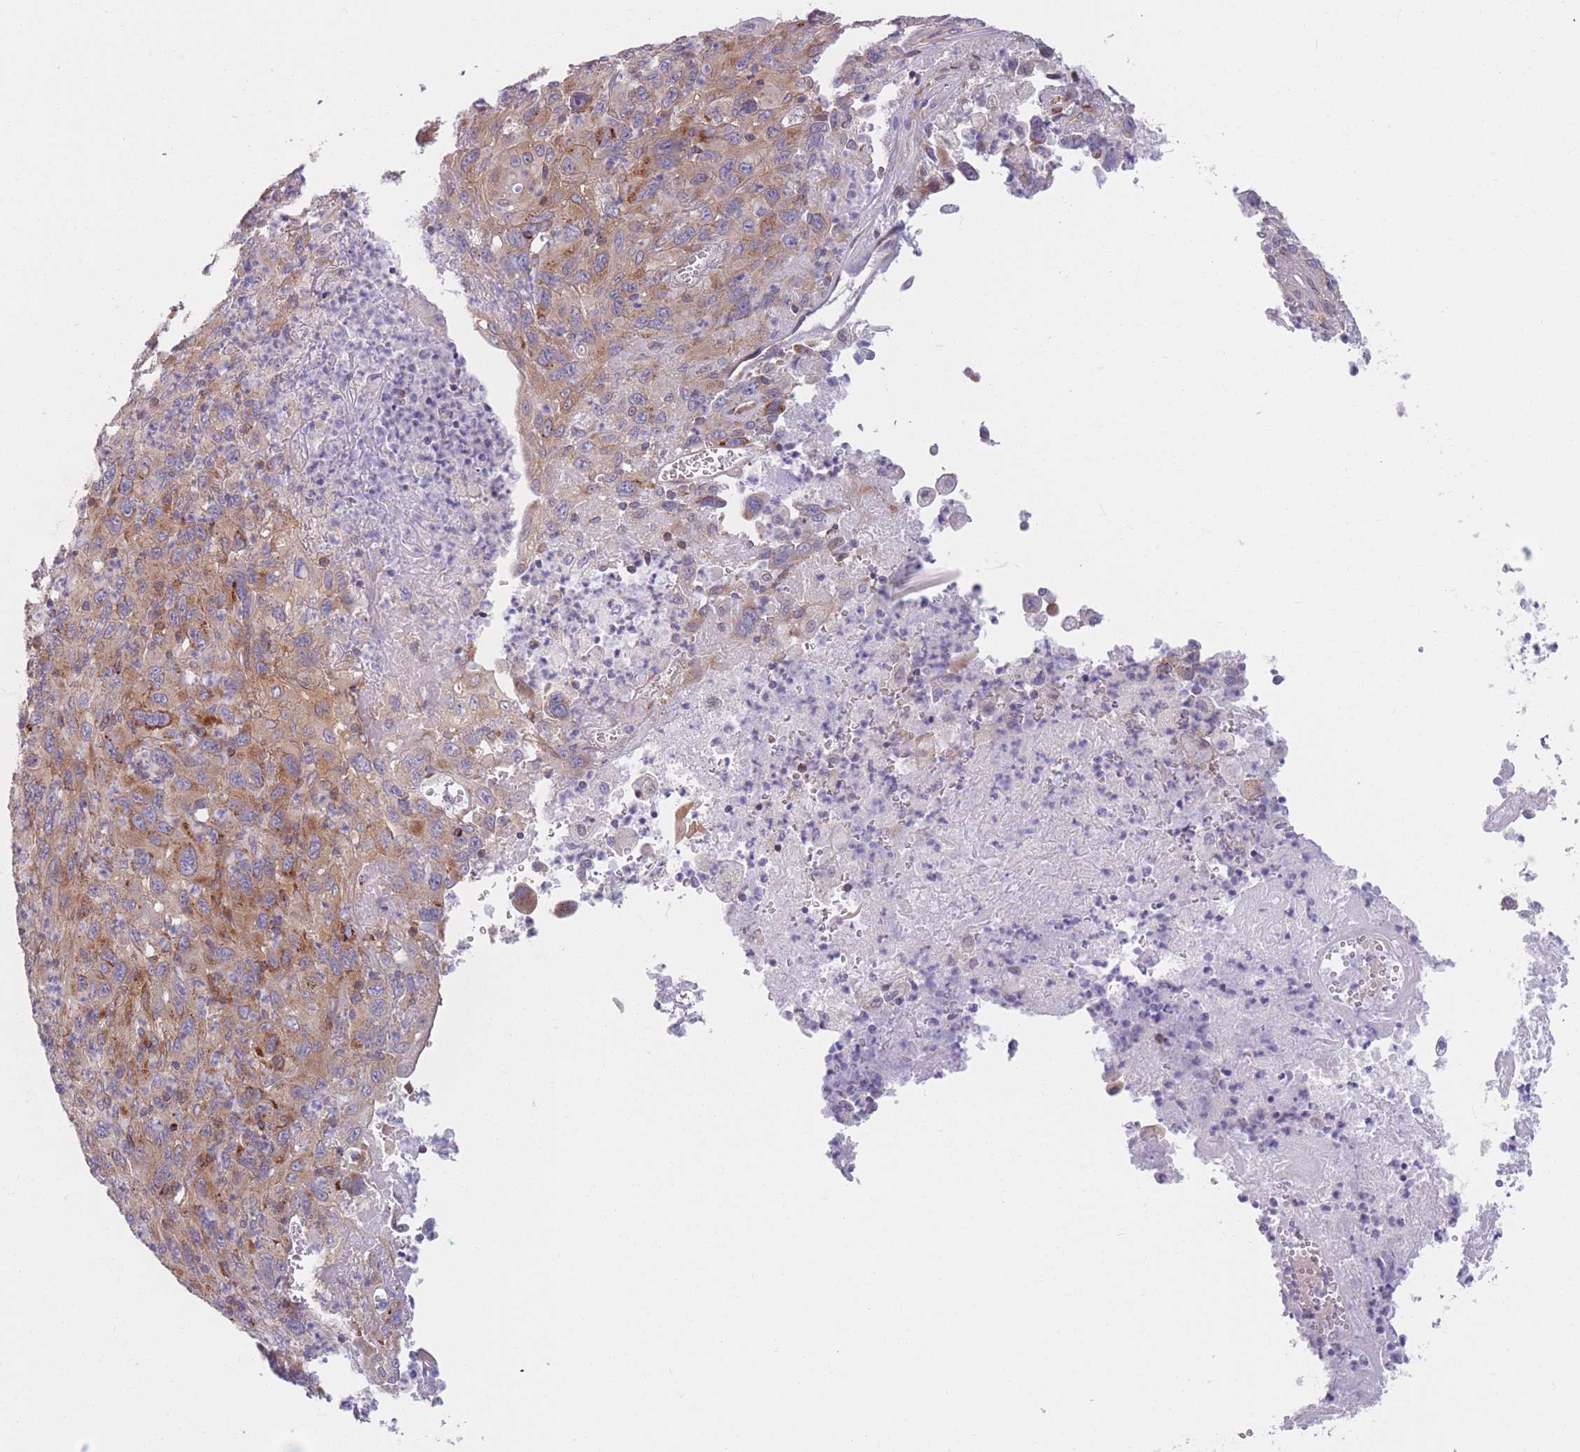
{"staining": {"intensity": "weak", "quantity": "25%-75%", "location": "cytoplasmic/membranous"}, "tissue": "melanoma", "cell_type": "Tumor cells", "image_type": "cancer", "snomed": [{"axis": "morphology", "description": "Malignant melanoma, Metastatic site"}, {"axis": "topography", "description": "Skin"}], "caption": "Melanoma was stained to show a protein in brown. There is low levels of weak cytoplasmic/membranous positivity in about 25%-75% of tumor cells.", "gene": "PDE4A", "patient": {"sex": "female", "age": 56}}